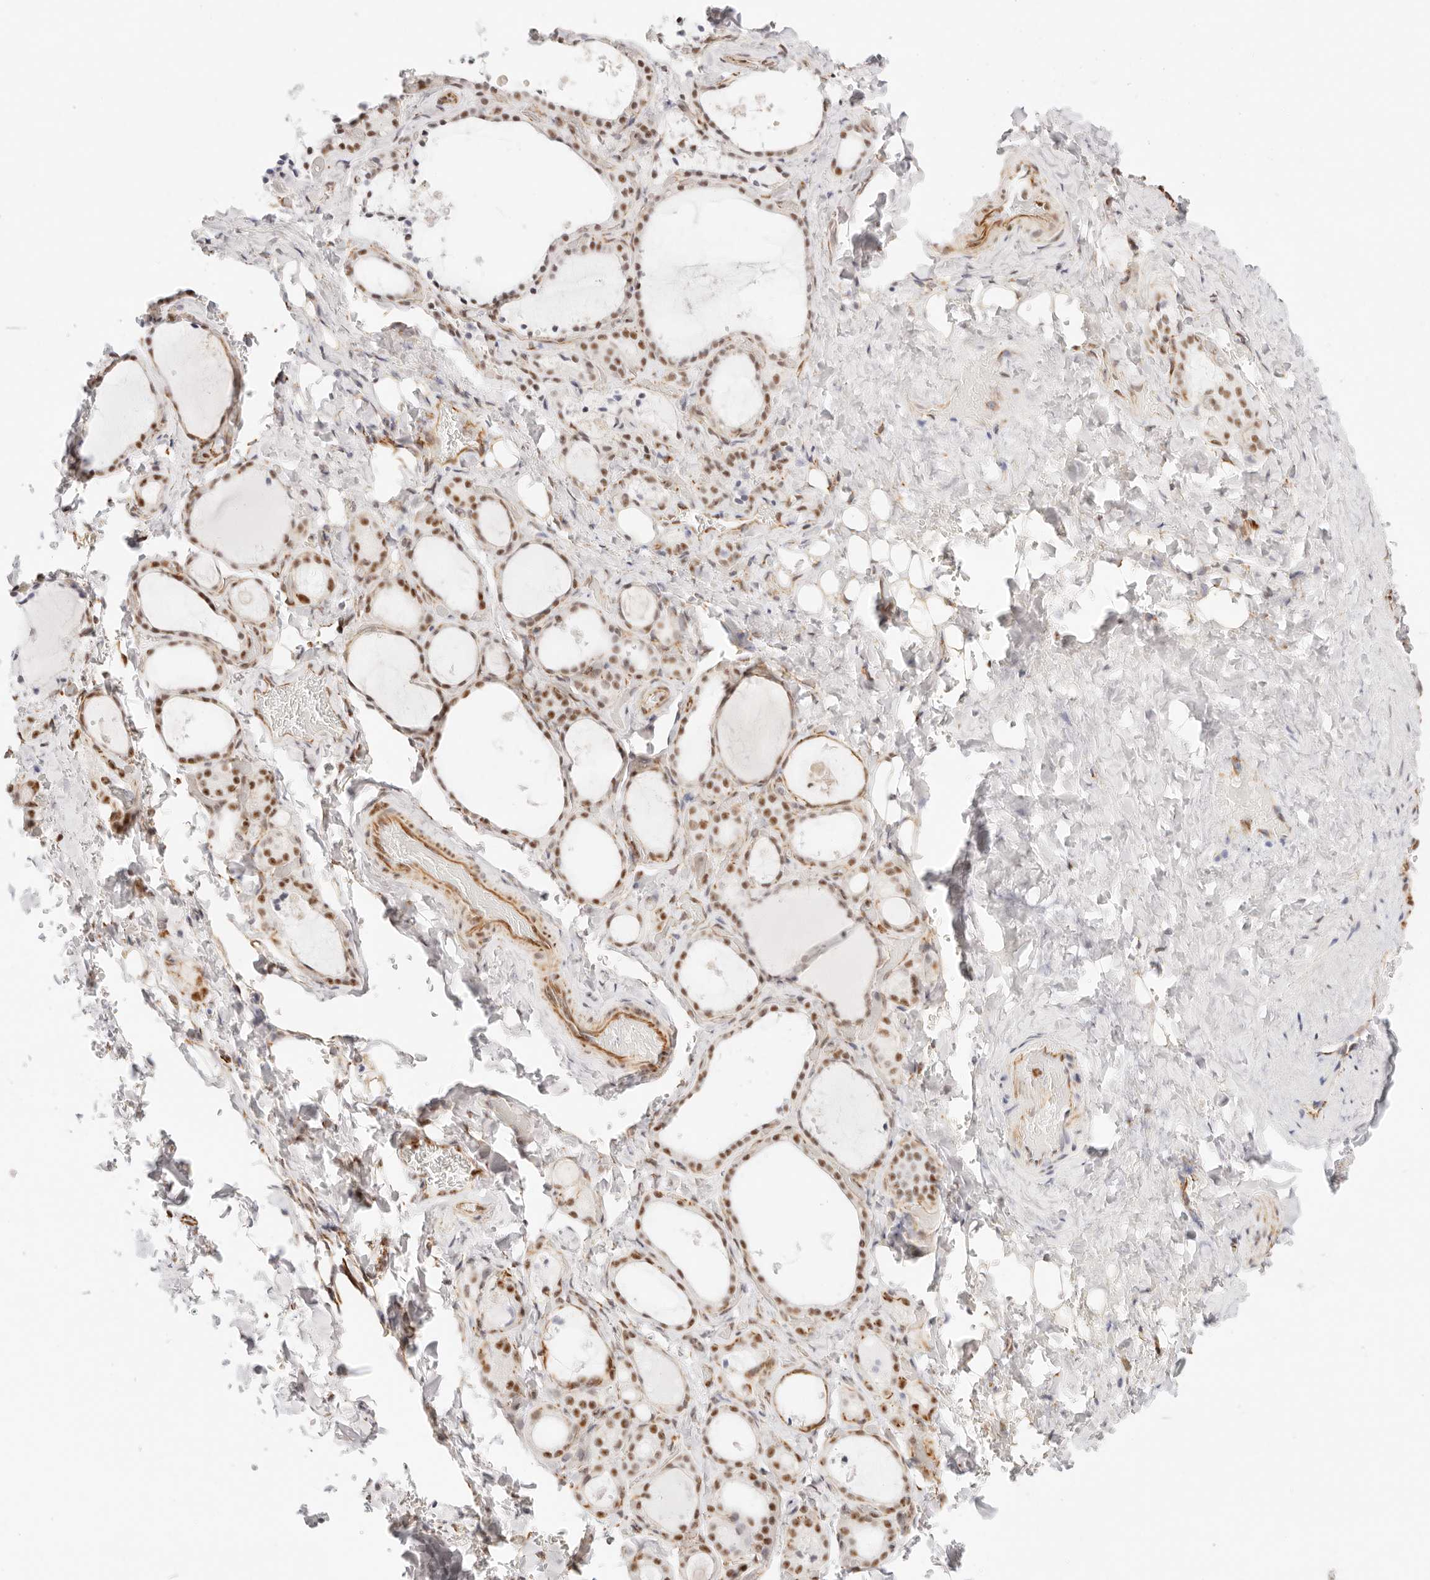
{"staining": {"intensity": "moderate", "quantity": ">75%", "location": "nuclear"}, "tissue": "thyroid gland", "cell_type": "Glandular cells", "image_type": "normal", "snomed": [{"axis": "morphology", "description": "Normal tissue, NOS"}, {"axis": "topography", "description": "Thyroid gland"}], "caption": "Unremarkable thyroid gland demonstrates moderate nuclear positivity in approximately >75% of glandular cells, visualized by immunohistochemistry. (Brightfield microscopy of DAB IHC at high magnification).", "gene": "ZC3H11A", "patient": {"sex": "female", "age": 44}}